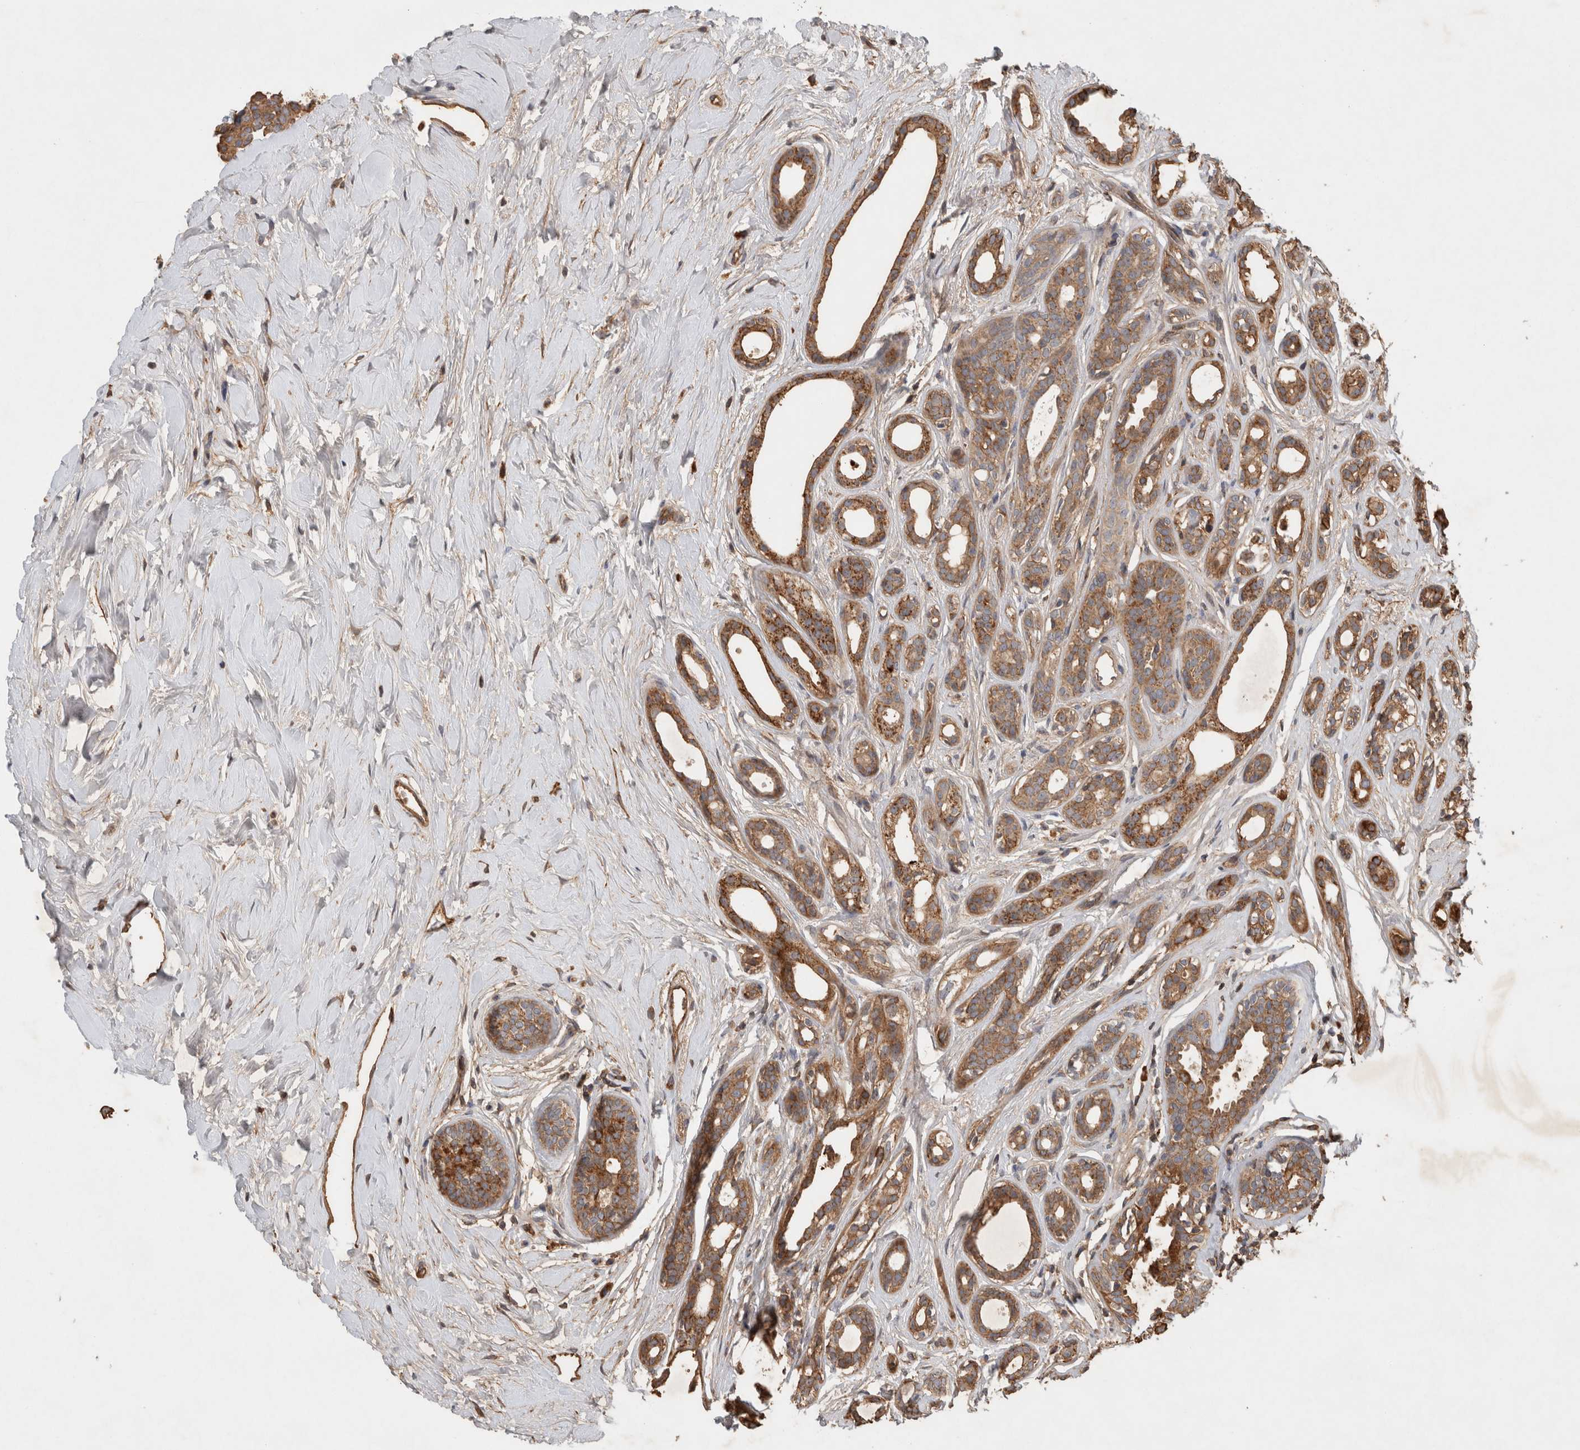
{"staining": {"intensity": "weak", "quantity": ">75%", "location": "cytoplasmic/membranous"}, "tissue": "breast cancer", "cell_type": "Tumor cells", "image_type": "cancer", "snomed": [{"axis": "morphology", "description": "Duct carcinoma"}, {"axis": "topography", "description": "Breast"}], "caption": "Immunohistochemical staining of intraductal carcinoma (breast) exhibits low levels of weak cytoplasmic/membranous positivity in about >75% of tumor cells.", "gene": "SERAC1", "patient": {"sex": "female", "age": 55}}